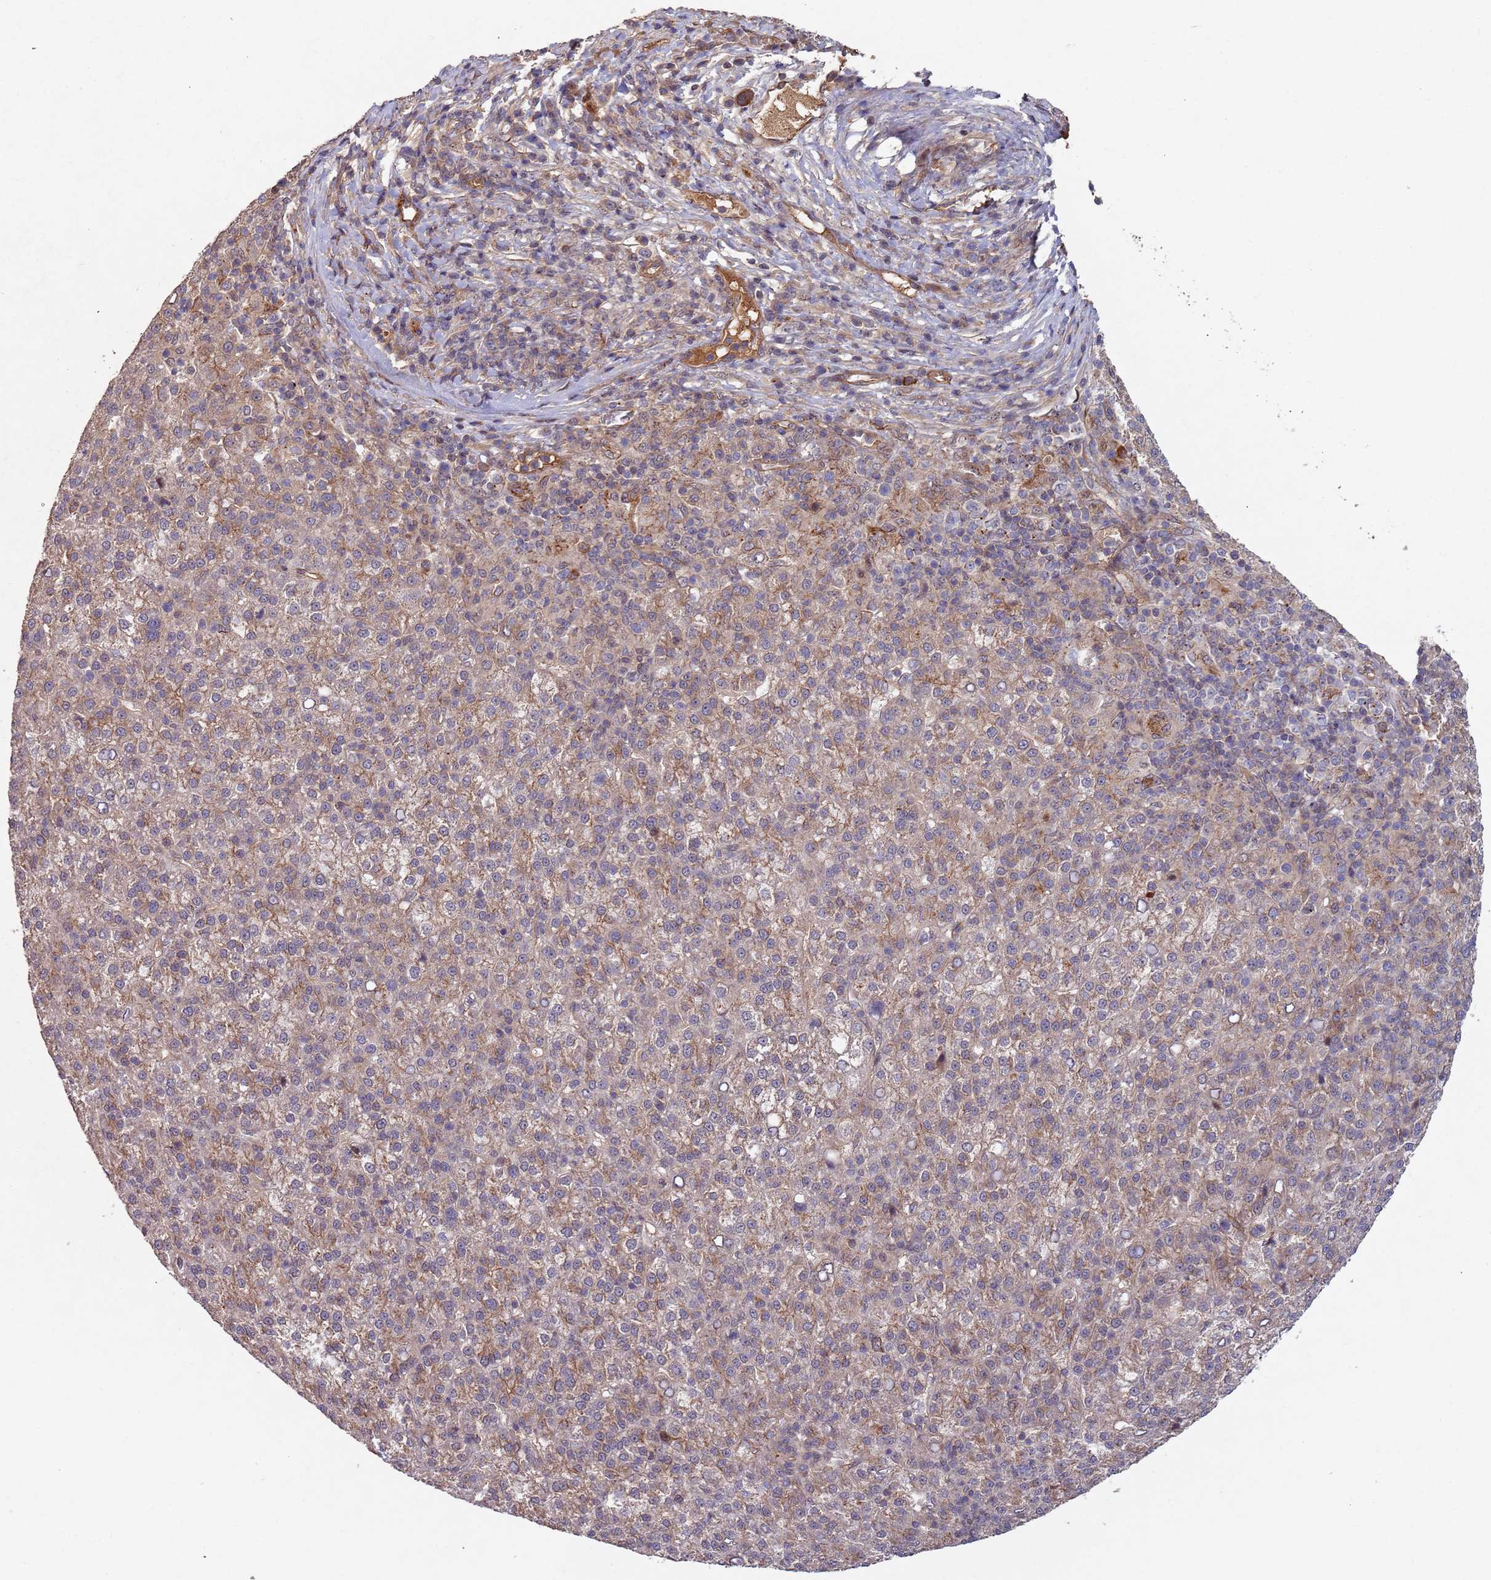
{"staining": {"intensity": "moderate", "quantity": "25%-75%", "location": "cytoplasmic/membranous"}, "tissue": "liver cancer", "cell_type": "Tumor cells", "image_type": "cancer", "snomed": [{"axis": "morphology", "description": "Carcinoma, Hepatocellular, NOS"}, {"axis": "topography", "description": "Liver"}], "caption": "Immunohistochemical staining of hepatocellular carcinoma (liver) demonstrates moderate cytoplasmic/membranous protein positivity in about 25%-75% of tumor cells.", "gene": "KANSL1L", "patient": {"sex": "female", "age": 58}}